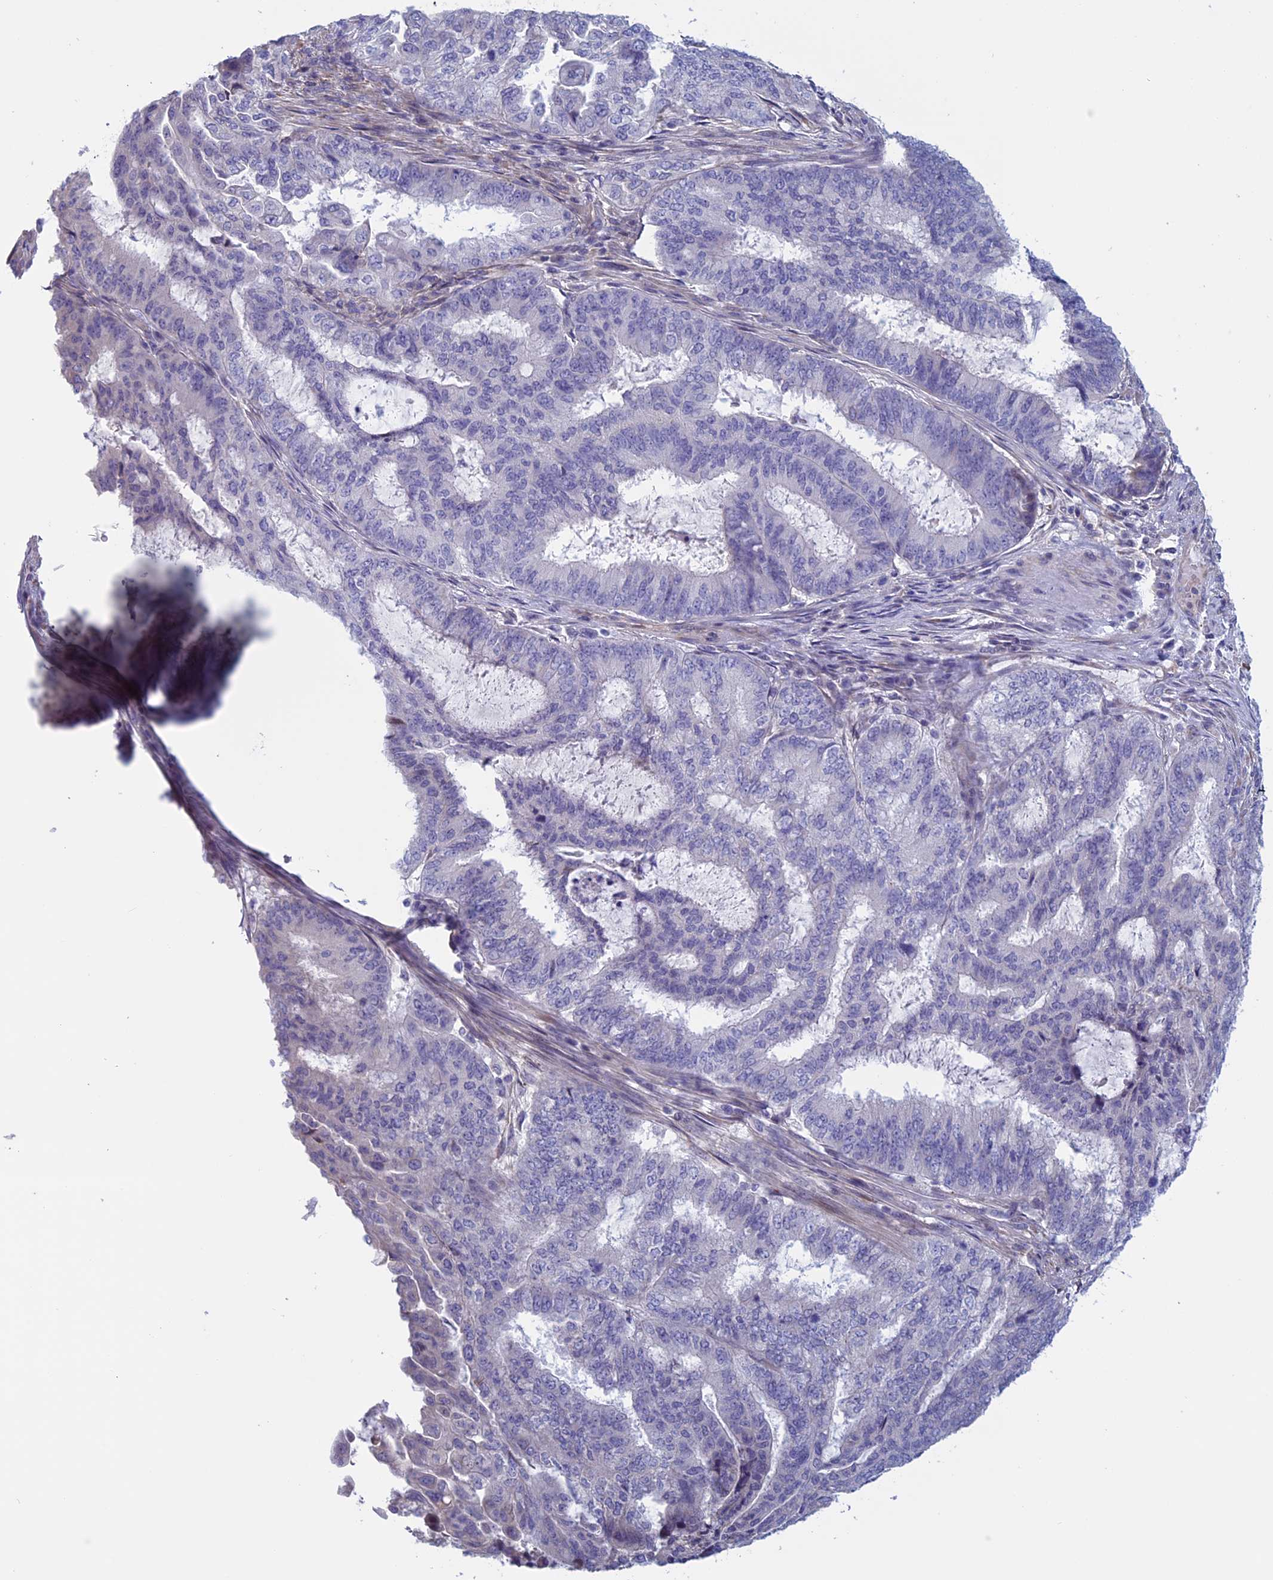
{"staining": {"intensity": "negative", "quantity": "none", "location": "none"}, "tissue": "endometrial cancer", "cell_type": "Tumor cells", "image_type": "cancer", "snomed": [{"axis": "morphology", "description": "Adenocarcinoma, NOS"}, {"axis": "topography", "description": "Endometrium"}], "caption": "Endometrial cancer was stained to show a protein in brown. There is no significant positivity in tumor cells.", "gene": "BCL2L10", "patient": {"sex": "female", "age": 51}}